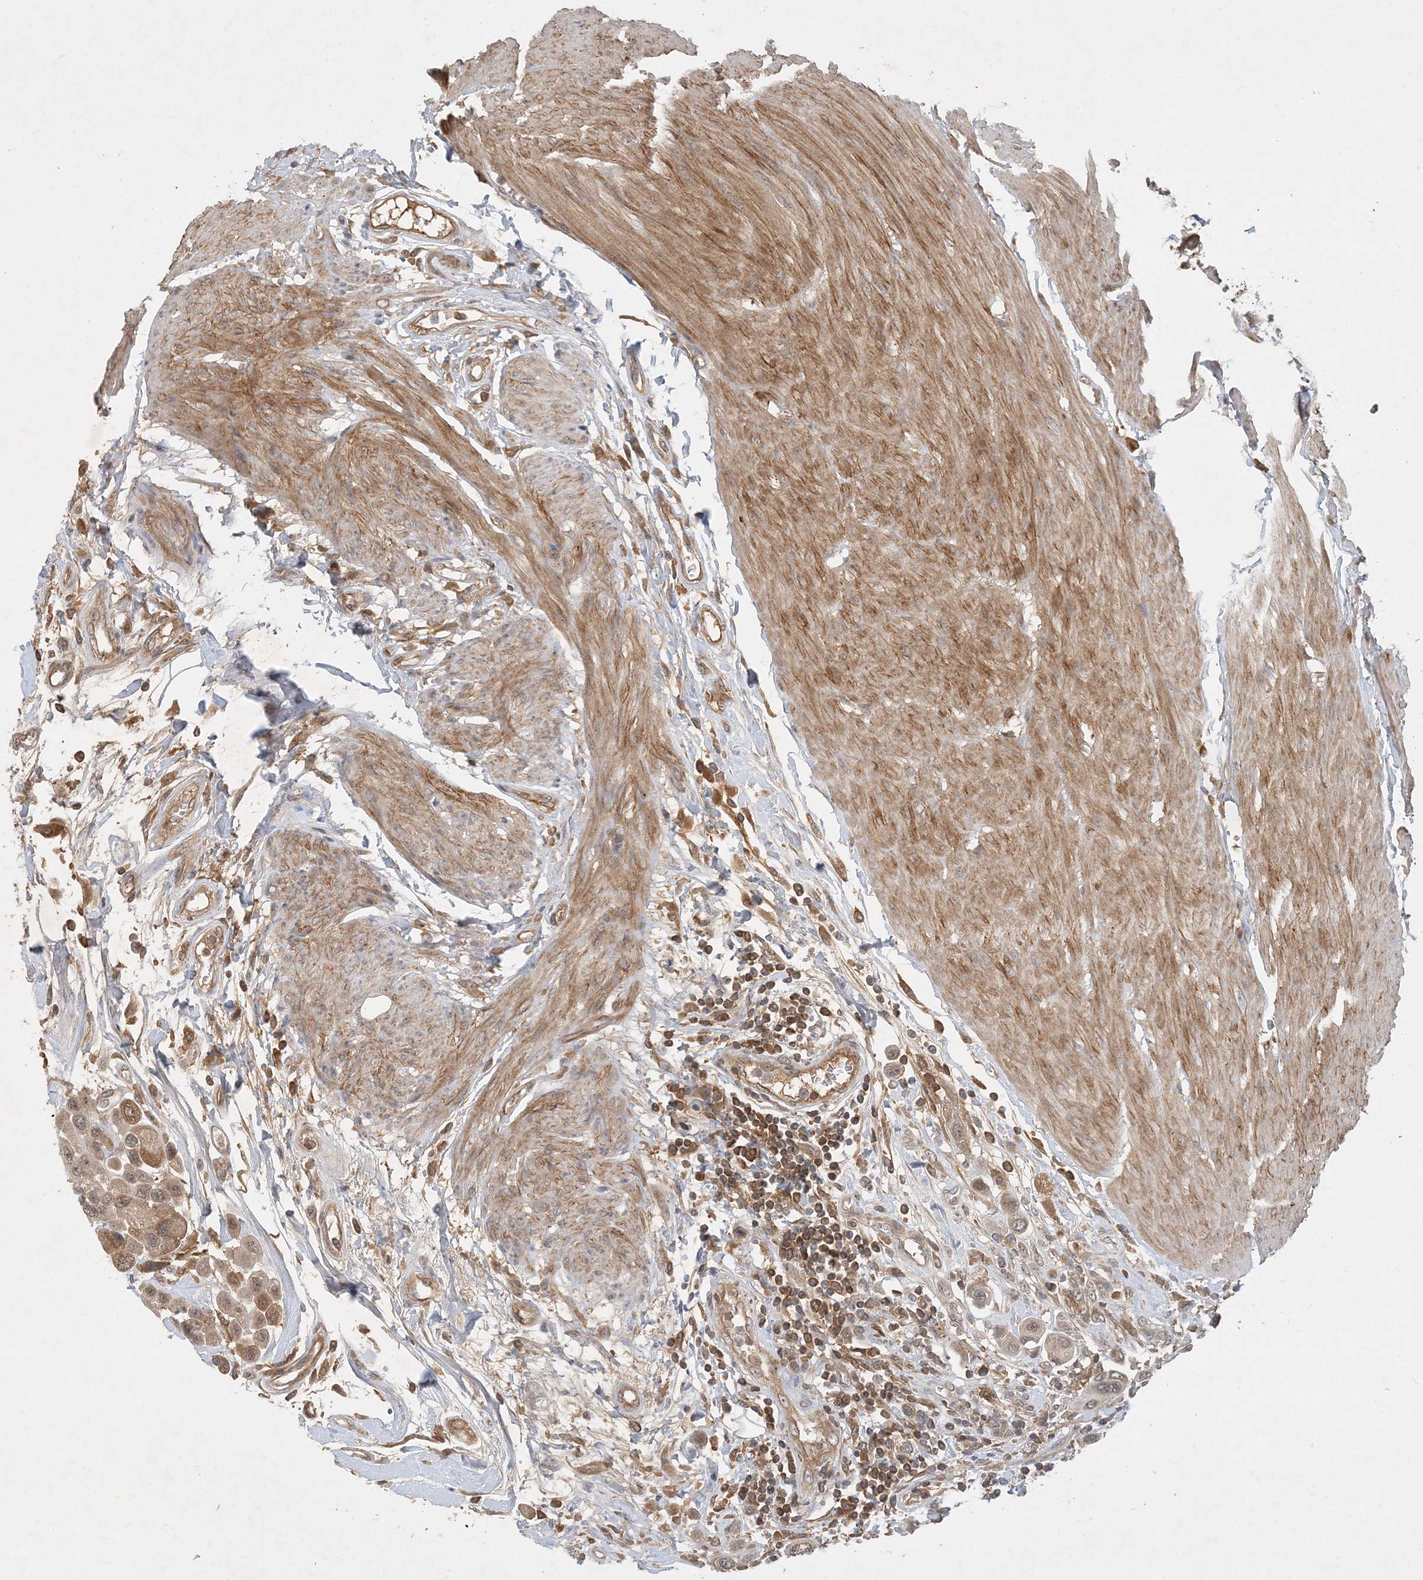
{"staining": {"intensity": "moderate", "quantity": "25%-75%", "location": "cytoplasmic/membranous,nuclear"}, "tissue": "urothelial cancer", "cell_type": "Tumor cells", "image_type": "cancer", "snomed": [{"axis": "morphology", "description": "Urothelial carcinoma, High grade"}, {"axis": "topography", "description": "Urinary bladder"}], "caption": "A micrograph of human high-grade urothelial carcinoma stained for a protein exhibits moderate cytoplasmic/membranous and nuclear brown staining in tumor cells. The staining was performed using DAB to visualize the protein expression in brown, while the nuclei were stained in blue with hematoxylin (Magnification: 20x).", "gene": "ZCCHC4", "patient": {"sex": "male", "age": 50}}